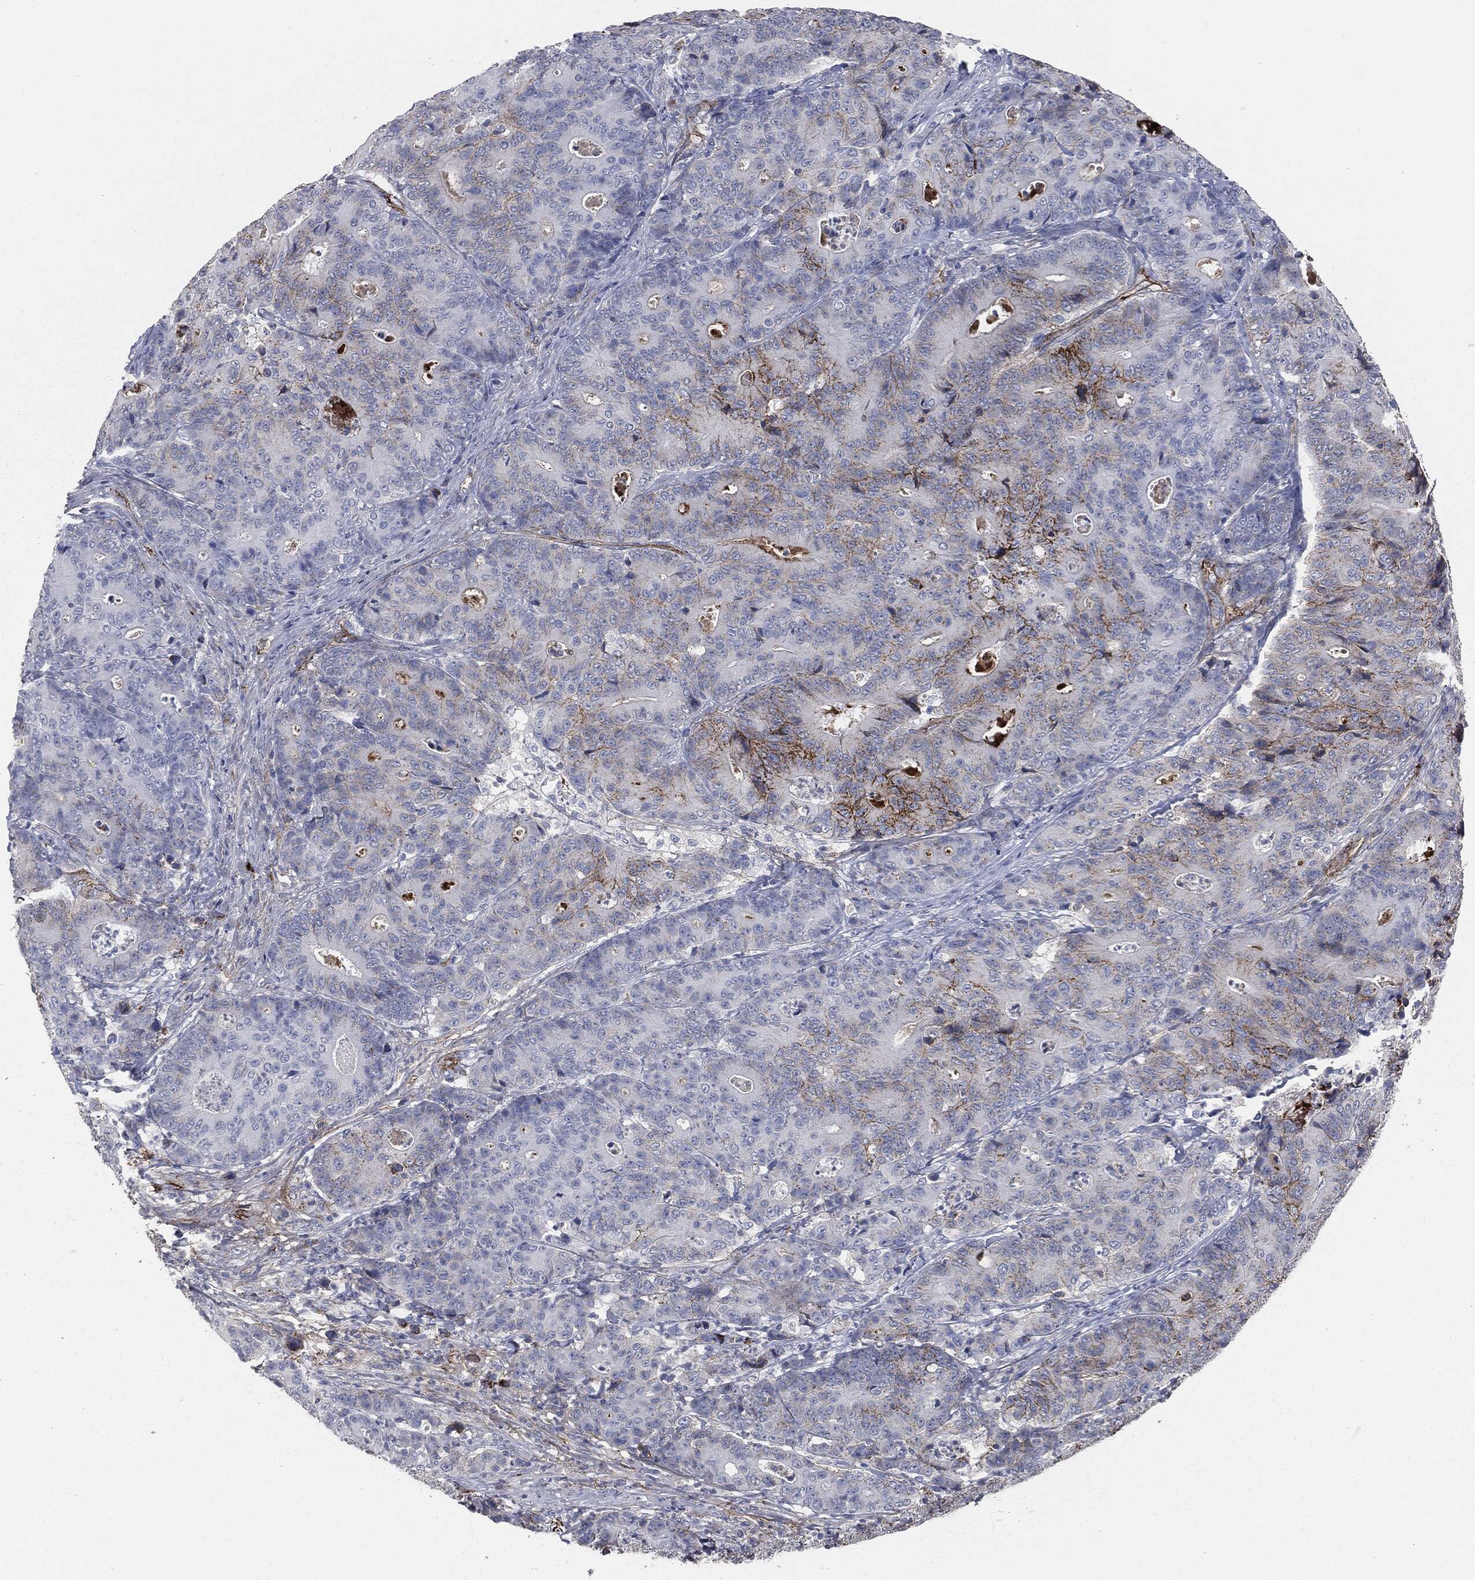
{"staining": {"intensity": "strong", "quantity": "<25%", "location": "cytoplasmic/membranous"}, "tissue": "colorectal cancer", "cell_type": "Tumor cells", "image_type": "cancer", "snomed": [{"axis": "morphology", "description": "Adenocarcinoma, NOS"}, {"axis": "topography", "description": "Colon"}], "caption": "Immunohistochemical staining of colorectal adenocarcinoma demonstrates medium levels of strong cytoplasmic/membranous staining in approximately <25% of tumor cells. (Brightfield microscopy of DAB IHC at high magnification).", "gene": "APOB", "patient": {"sex": "male", "age": 70}}